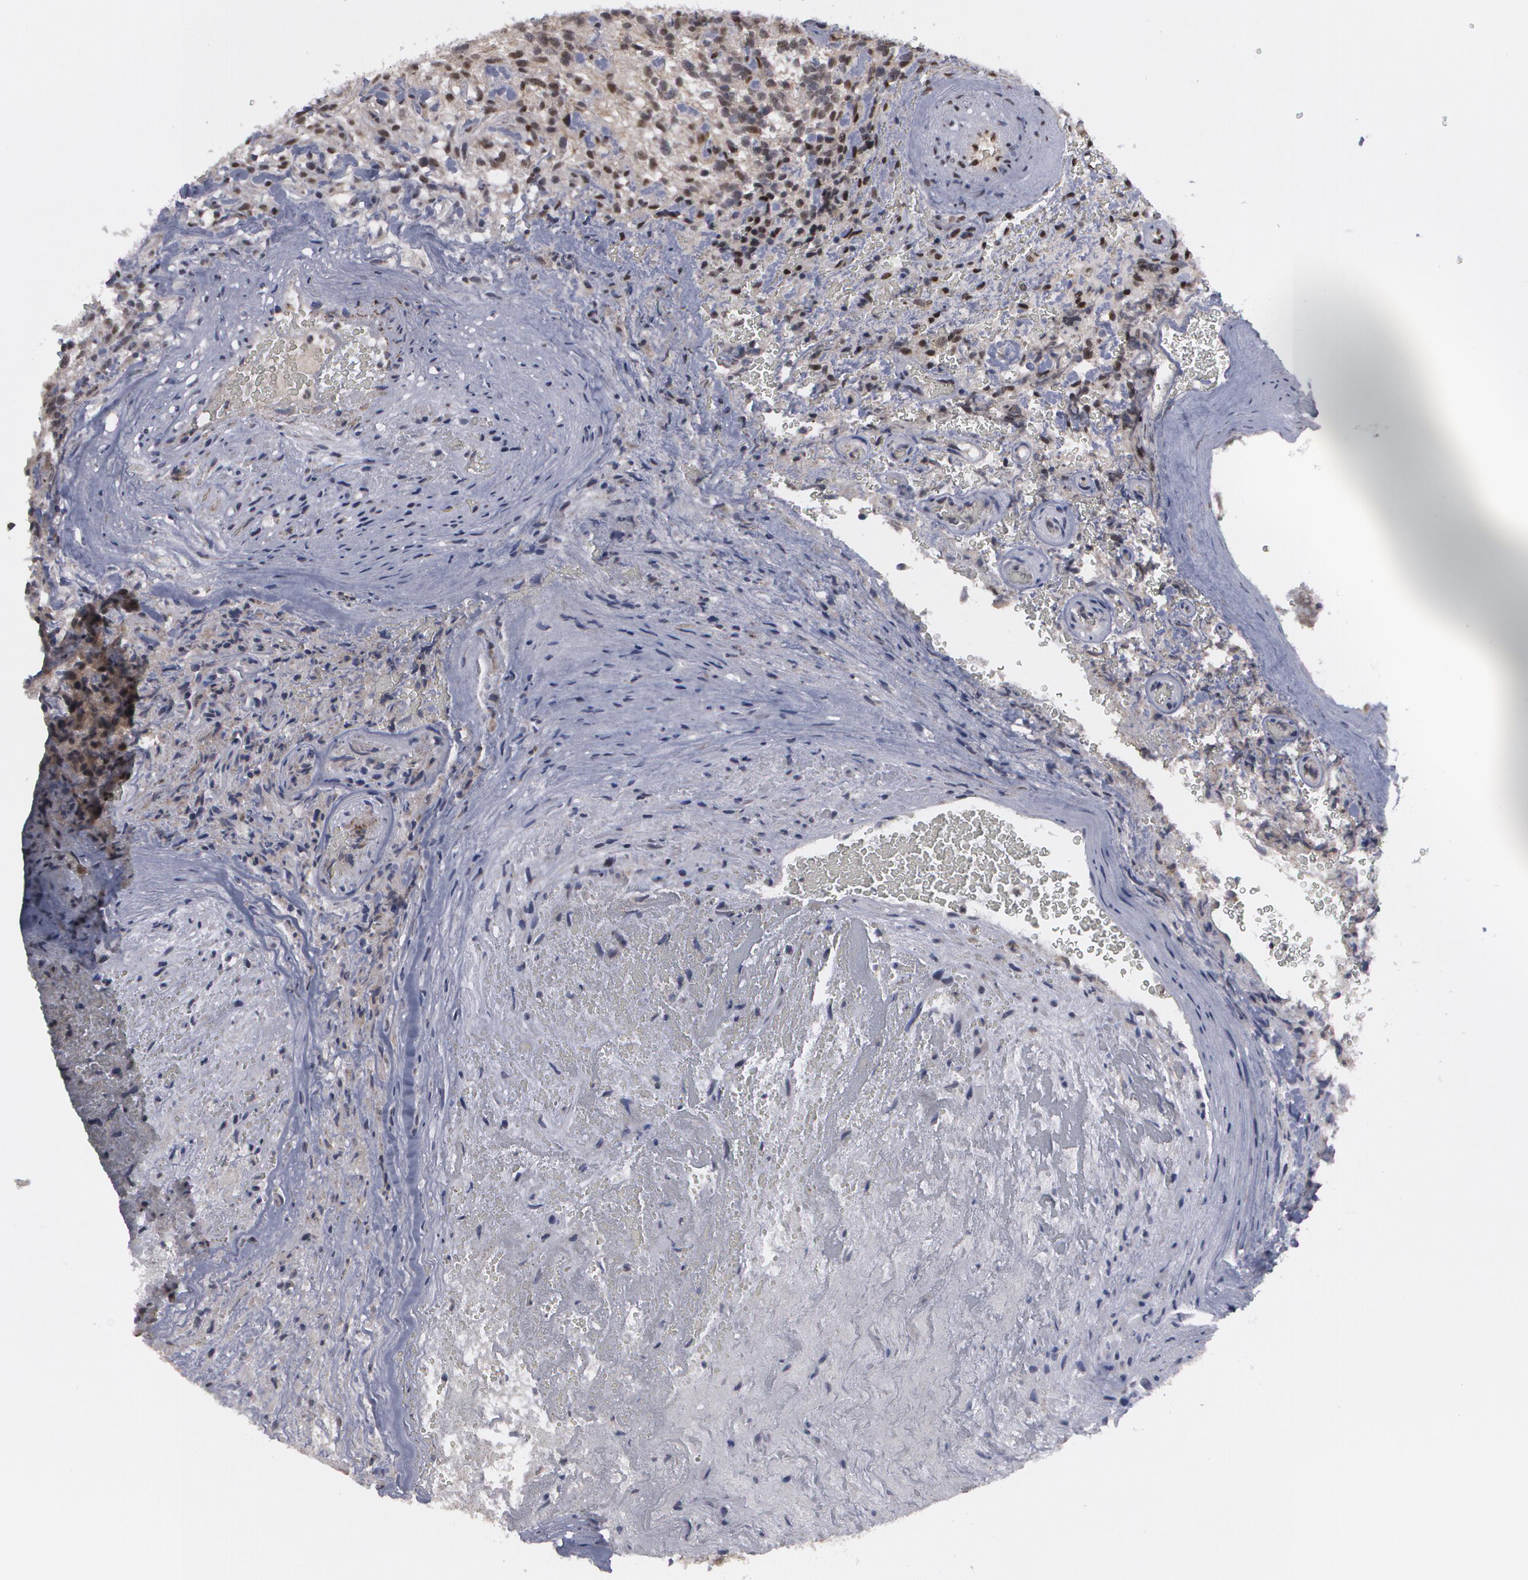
{"staining": {"intensity": "moderate", "quantity": ">75%", "location": "nuclear"}, "tissue": "glioma", "cell_type": "Tumor cells", "image_type": "cancer", "snomed": [{"axis": "morphology", "description": "Normal tissue, NOS"}, {"axis": "morphology", "description": "Glioma, malignant, High grade"}, {"axis": "topography", "description": "Cerebral cortex"}], "caption": "High-grade glioma (malignant) tissue exhibits moderate nuclear staining in approximately >75% of tumor cells, visualized by immunohistochemistry.", "gene": "INTS6", "patient": {"sex": "male", "age": 75}}